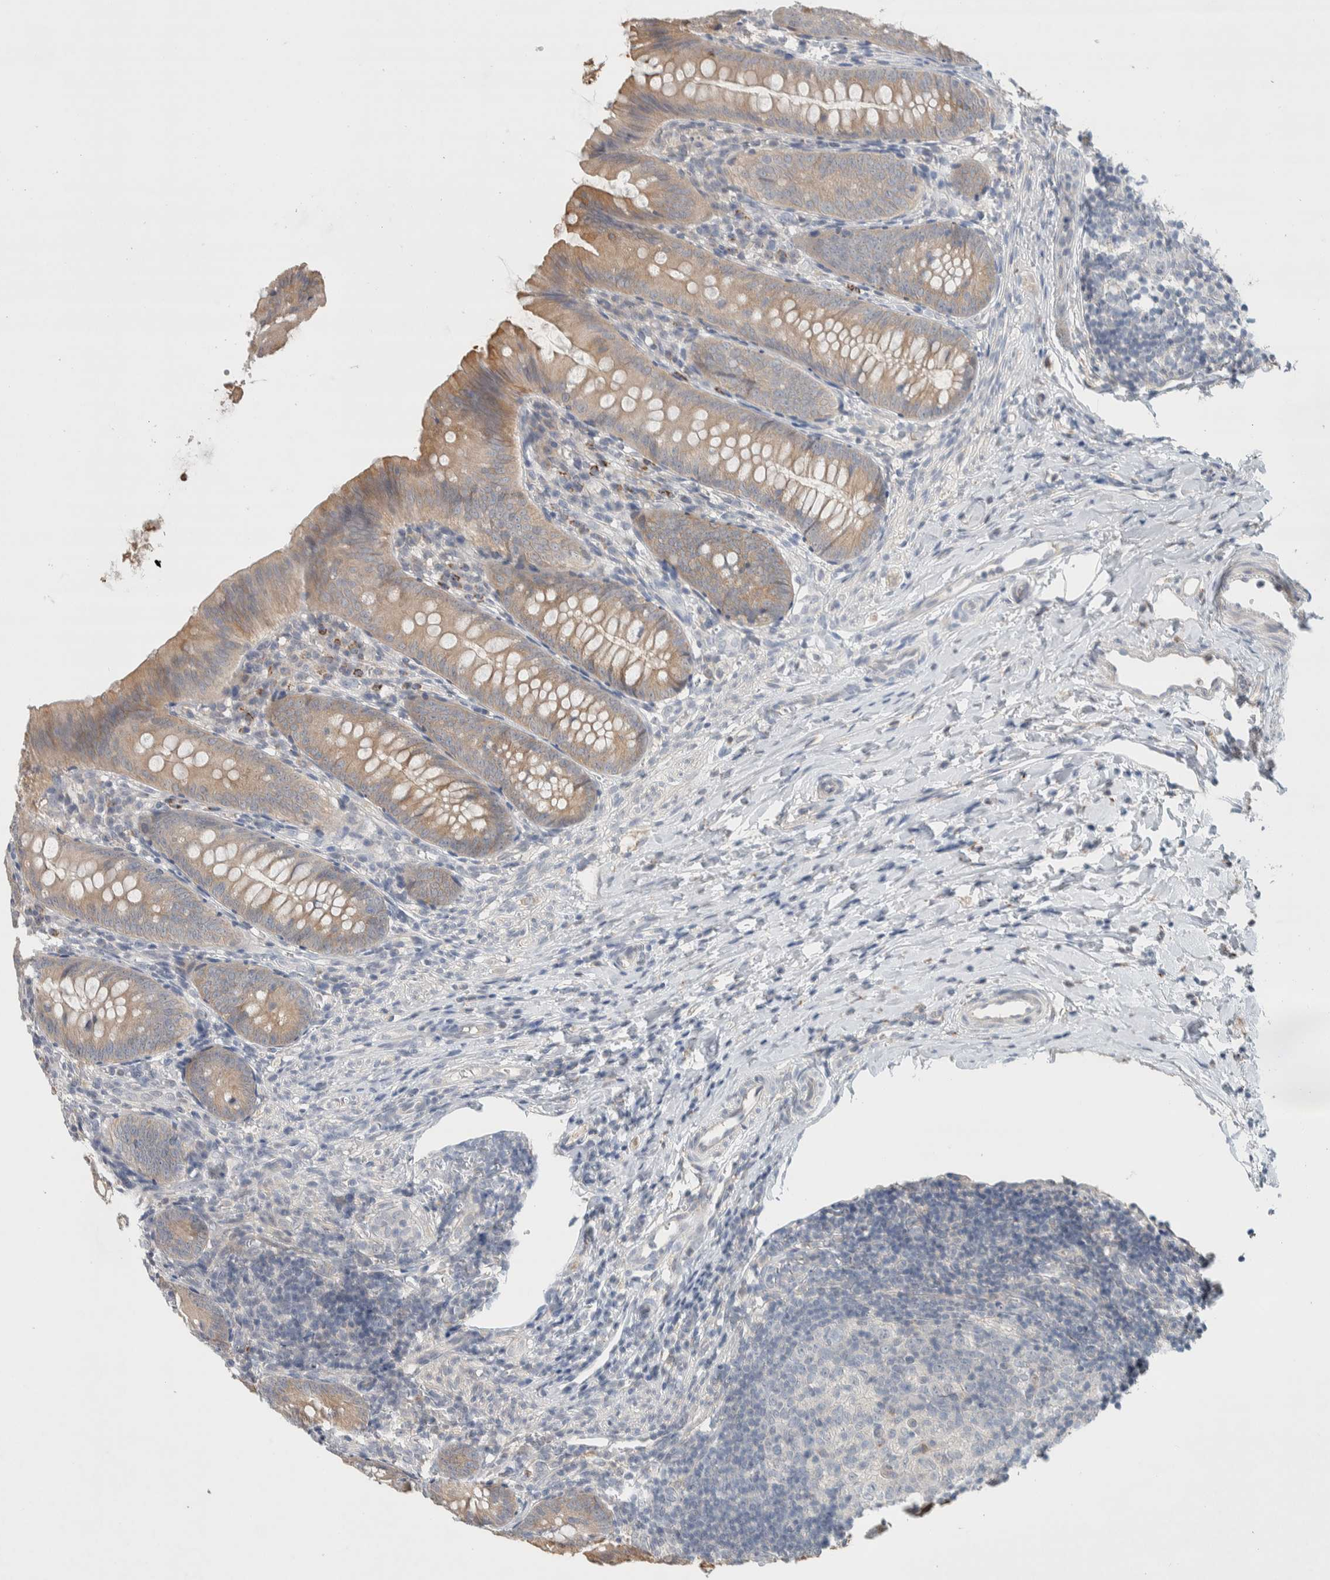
{"staining": {"intensity": "moderate", "quantity": "25%-75%", "location": "cytoplasmic/membranous"}, "tissue": "appendix", "cell_type": "Glandular cells", "image_type": "normal", "snomed": [{"axis": "morphology", "description": "Normal tissue, NOS"}, {"axis": "topography", "description": "Appendix"}], "caption": "Appendix stained with immunohistochemistry (IHC) reveals moderate cytoplasmic/membranous staining in approximately 25%-75% of glandular cells. The staining is performed using DAB brown chromogen to label protein expression. The nuclei are counter-stained blue using hematoxylin.", "gene": "DEPTOR", "patient": {"sex": "male", "age": 1}}